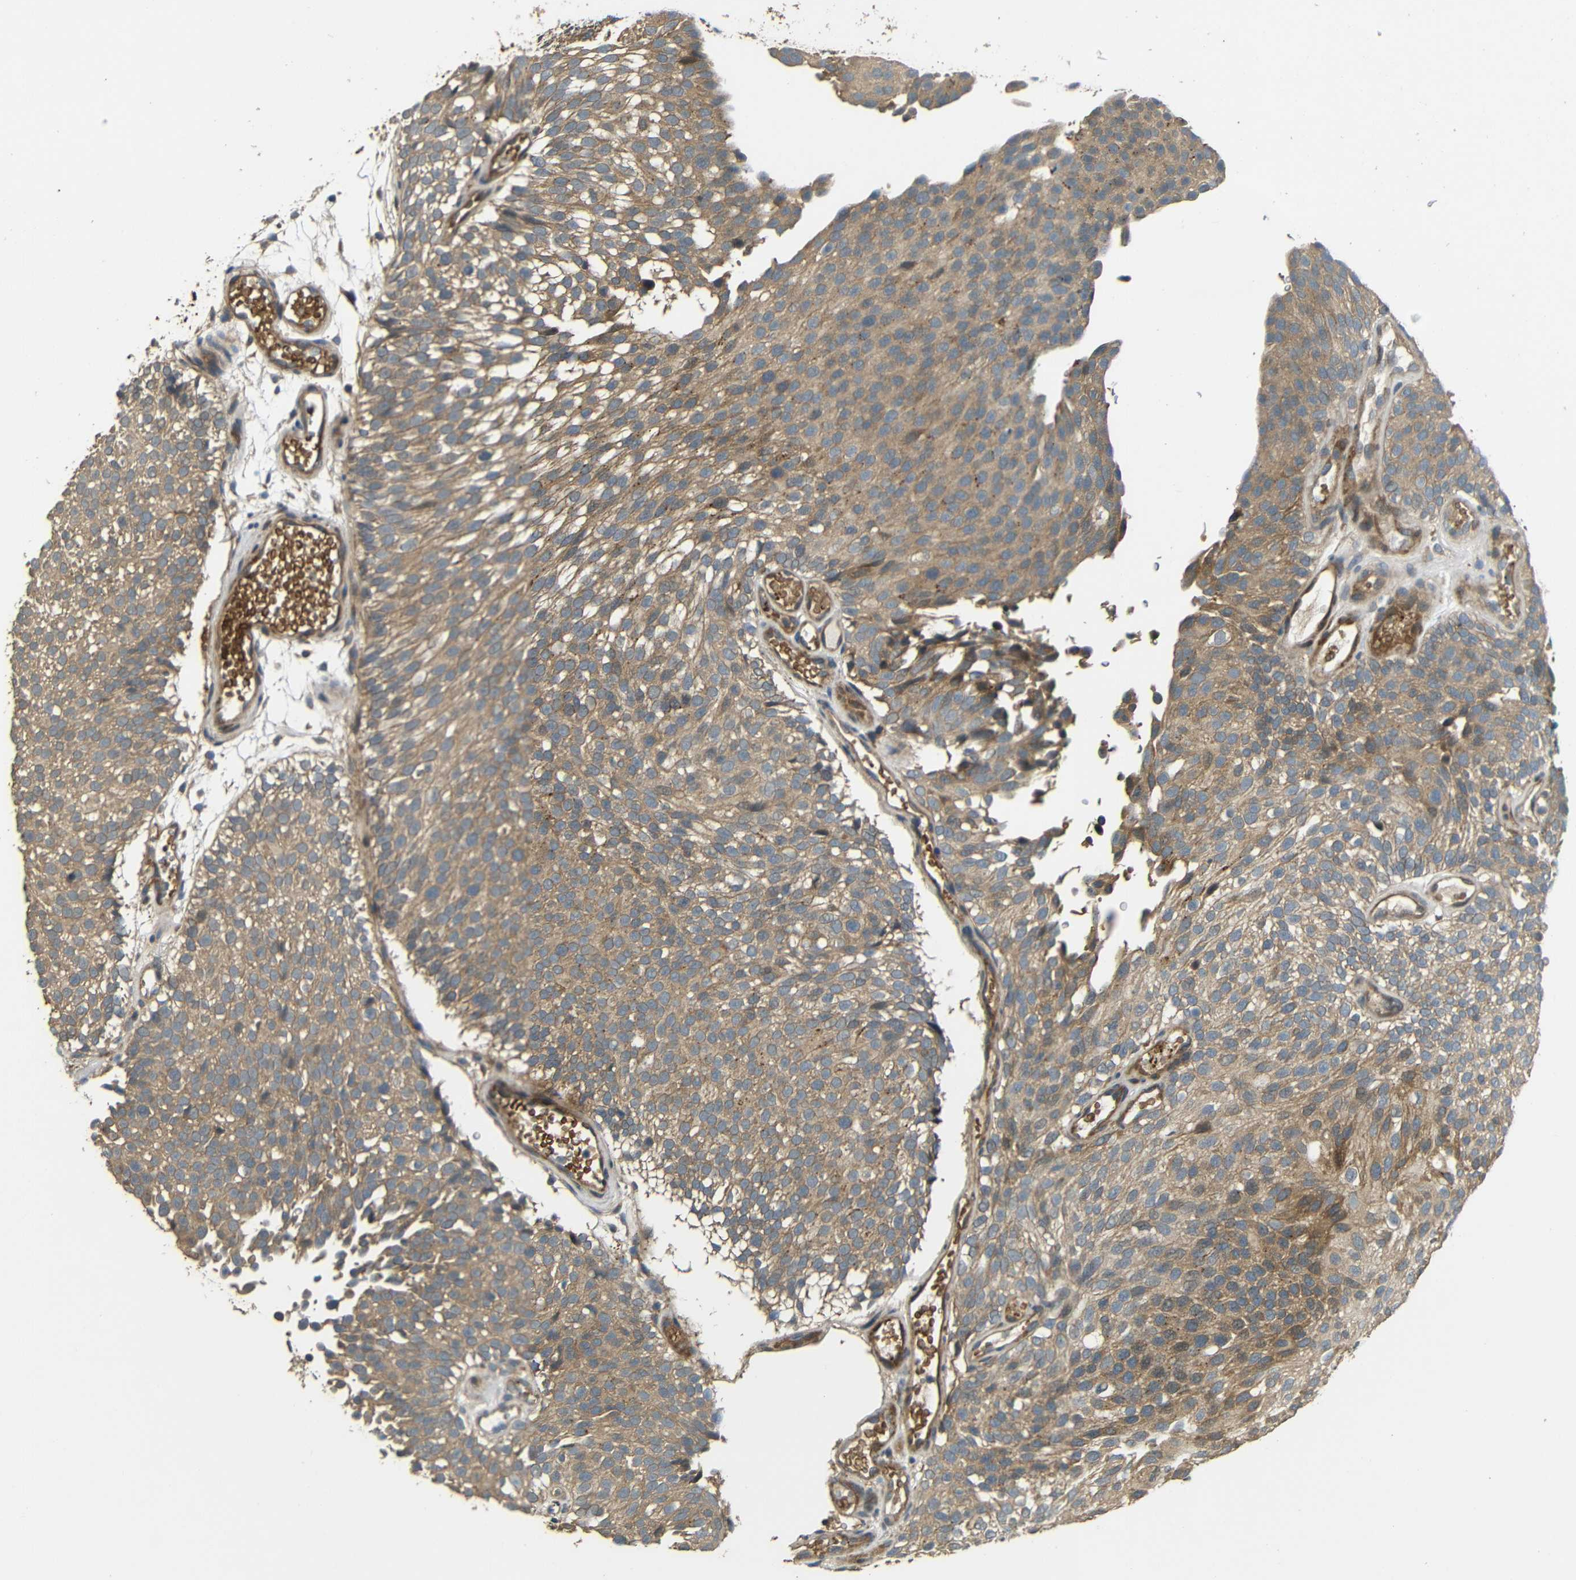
{"staining": {"intensity": "weak", "quantity": ">75%", "location": "cytoplasmic/membranous"}, "tissue": "urothelial cancer", "cell_type": "Tumor cells", "image_type": "cancer", "snomed": [{"axis": "morphology", "description": "Urothelial carcinoma, Low grade"}, {"axis": "topography", "description": "Urinary bladder"}], "caption": "Approximately >75% of tumor cells in urothelial cancer exhibit weak cytoplasmic/membranous protein expression as visualized by brown immunohistochemical staining.", "gene": "EPHB2", "patient": {"sex": "male", "age": 78}}